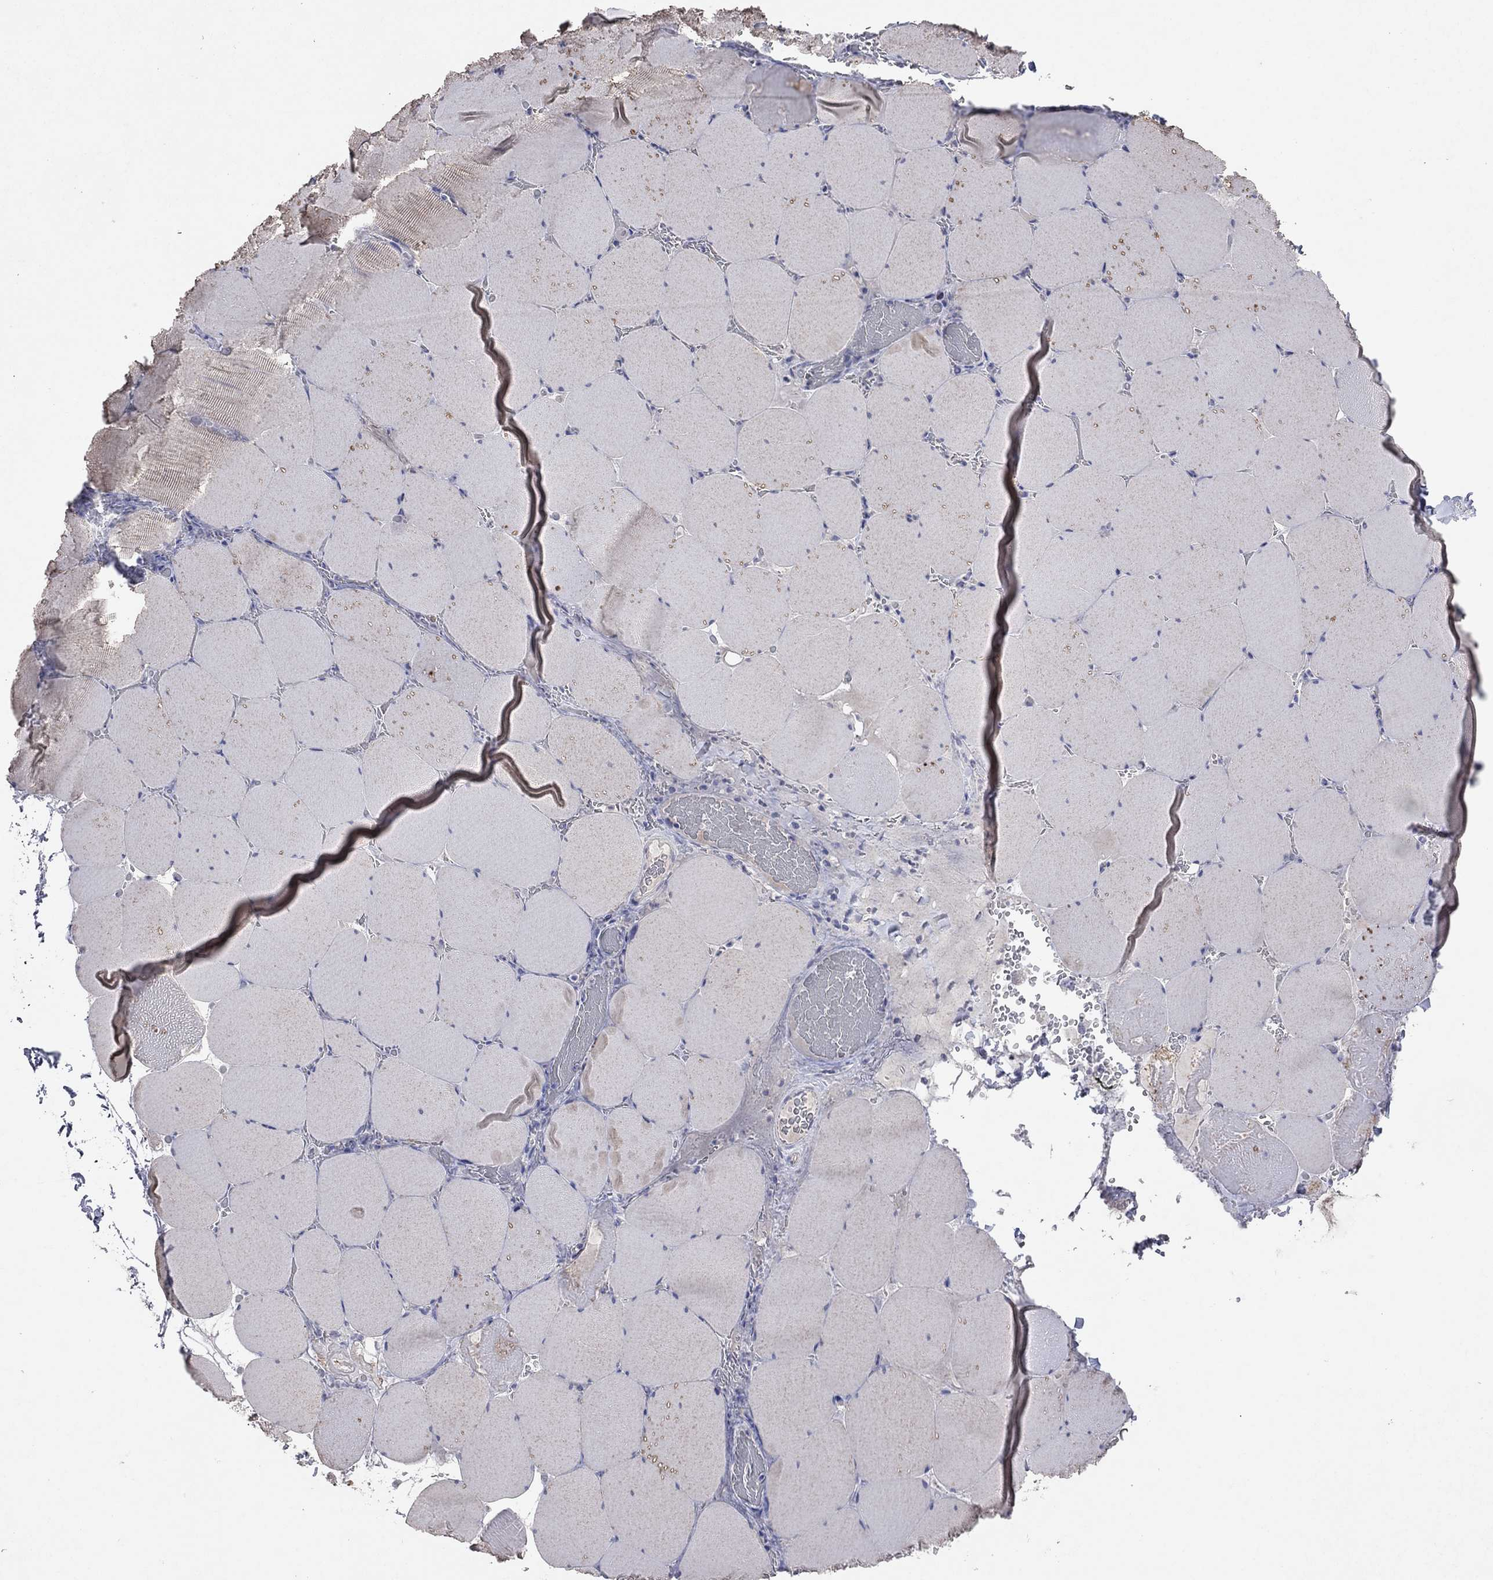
{"staining": {"intensity": "negative", "quantity": "none", "location": "none"}, "tissue": "skeletal muscle", "cell_type": "Myocytes", "image_type": "normal", "snomed": [{"axis": "morphology", "description": "Normal tissue, NOS"}, {"axis": "morphology", "description": "Malignant melanoma, Metastatic site"}, {"axis": "topography", "description": "Skeletal muscle"}], "caption": "Immunohistochemistry of benign skeletal muscle reveals no staining in myocytes.", "gene": "MMP13", "patient": {"sex": "male", "age": 50}}